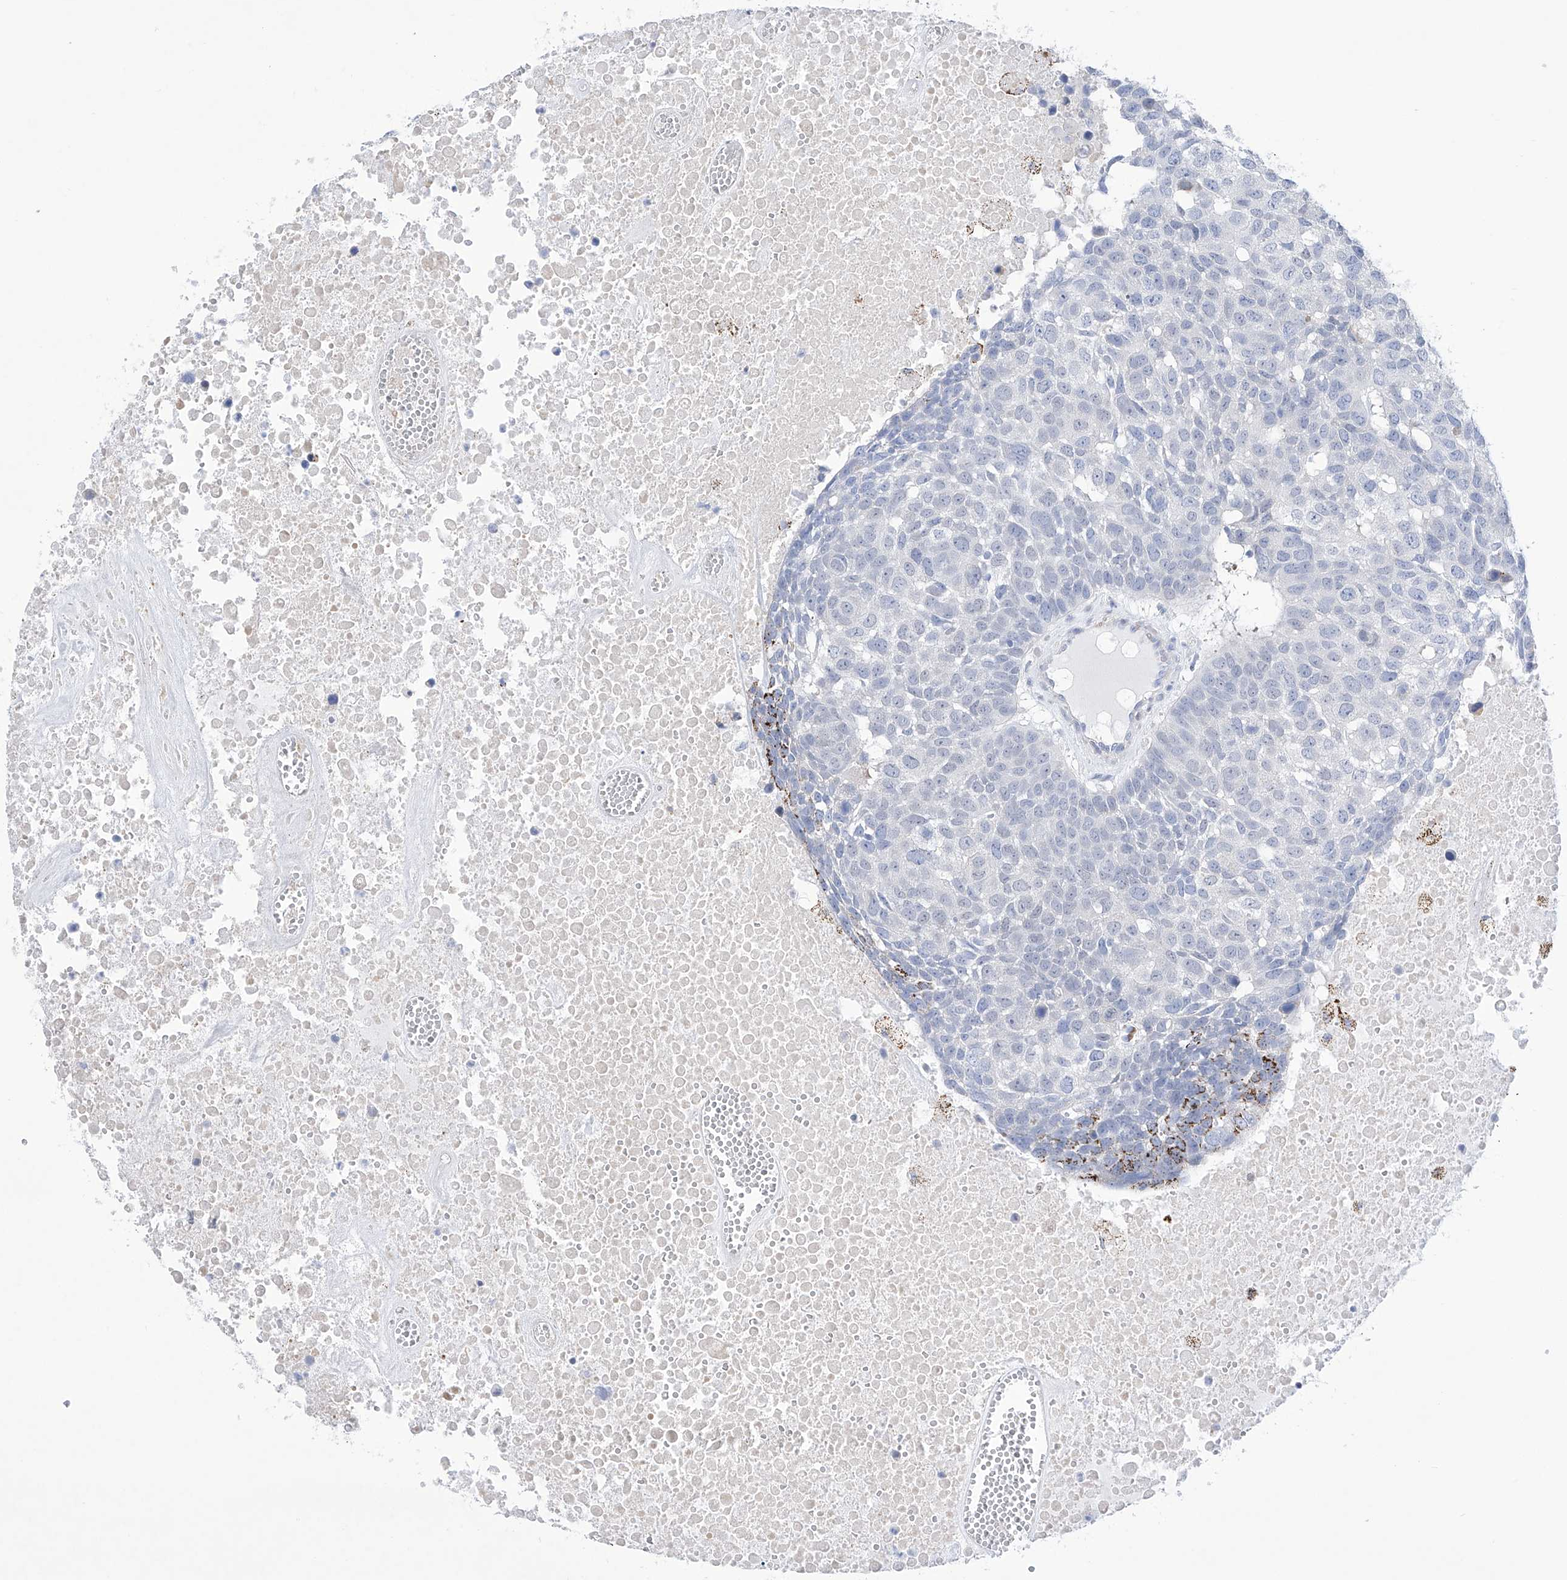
{"staining": {"intensity": "negative", "quantity": "none", "location": "none"}, "tissue": "head and neck cancer", "cell_type": "Tumor cells", "image_type": "cancer", "snomed": [{"axis": "morphology", "description": "Squamous cell carcinoma, NOS"}, {"axis": "topography", "description": "Head-Neck"}], "caption": "There is no significant expression in tumor cells of head and neck cancer. The staining was performed using DAB to visualize the protein expression in brown, while the nuclei were stained in blue with hematoxylin (Magnification: 20x).", "gene": "C1orf87", "patient": {"sex": "male", "age": 66}}